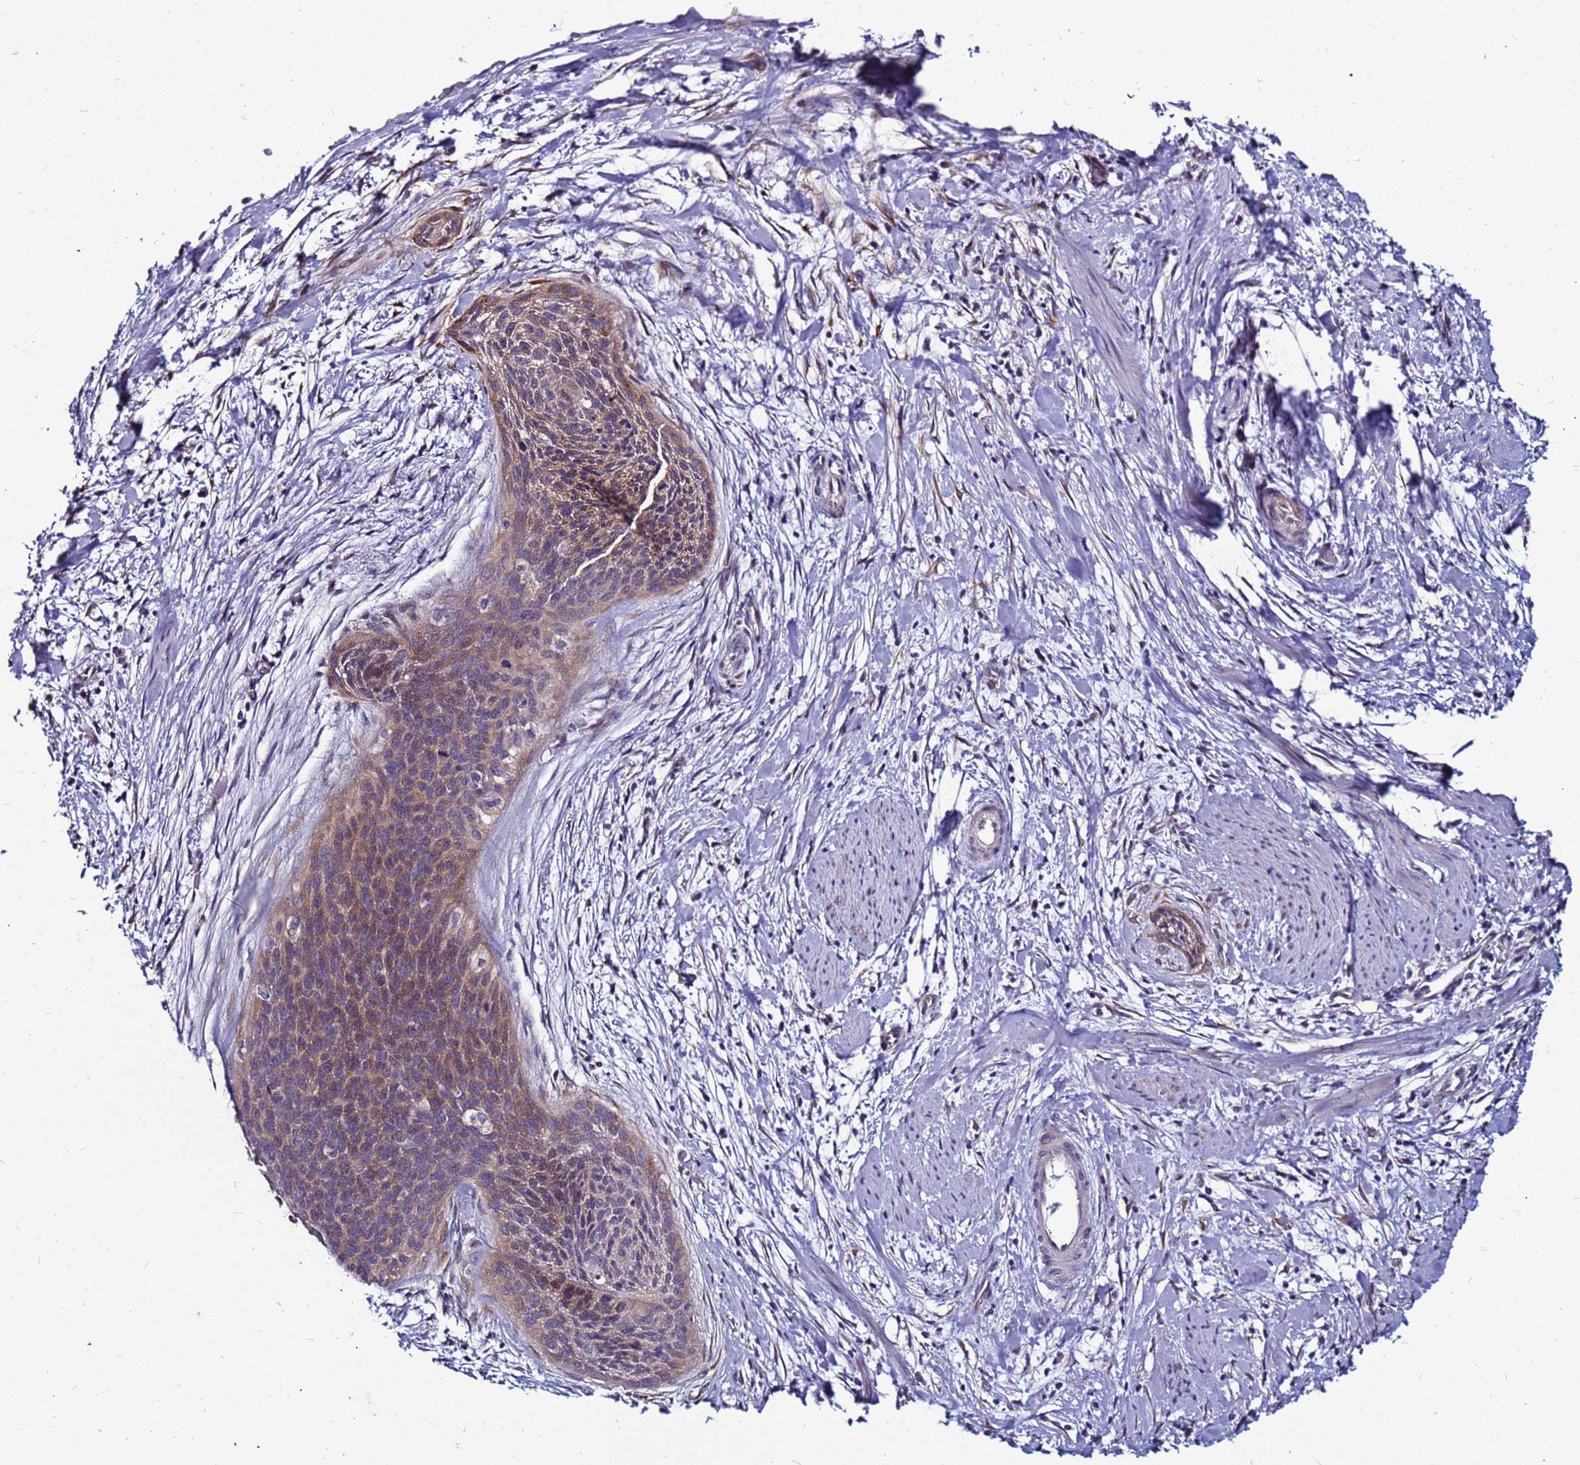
{"staining": {"intensity": "weak", "quantity": "25%-75%", "location": "cytoplasmic/membranous"}, "tissue": "cervical cancer", "cell_type": "Tumor cells", "image_type": "cancer", "snomed": [{"axis": "morphology", "description": "Squamous cell carcinoma, NOS"}, {"axis": "topography", "description": "Cervix"}], "caption": "Tumor cells exhibit low levels of weak cytoplasmic/membranous positivity in approximately 25%-75% of cells in human squamous cell carcinoma (cervical).", "gene": "SLC44A3", "patient": {"sex": "female", "age": 55}}